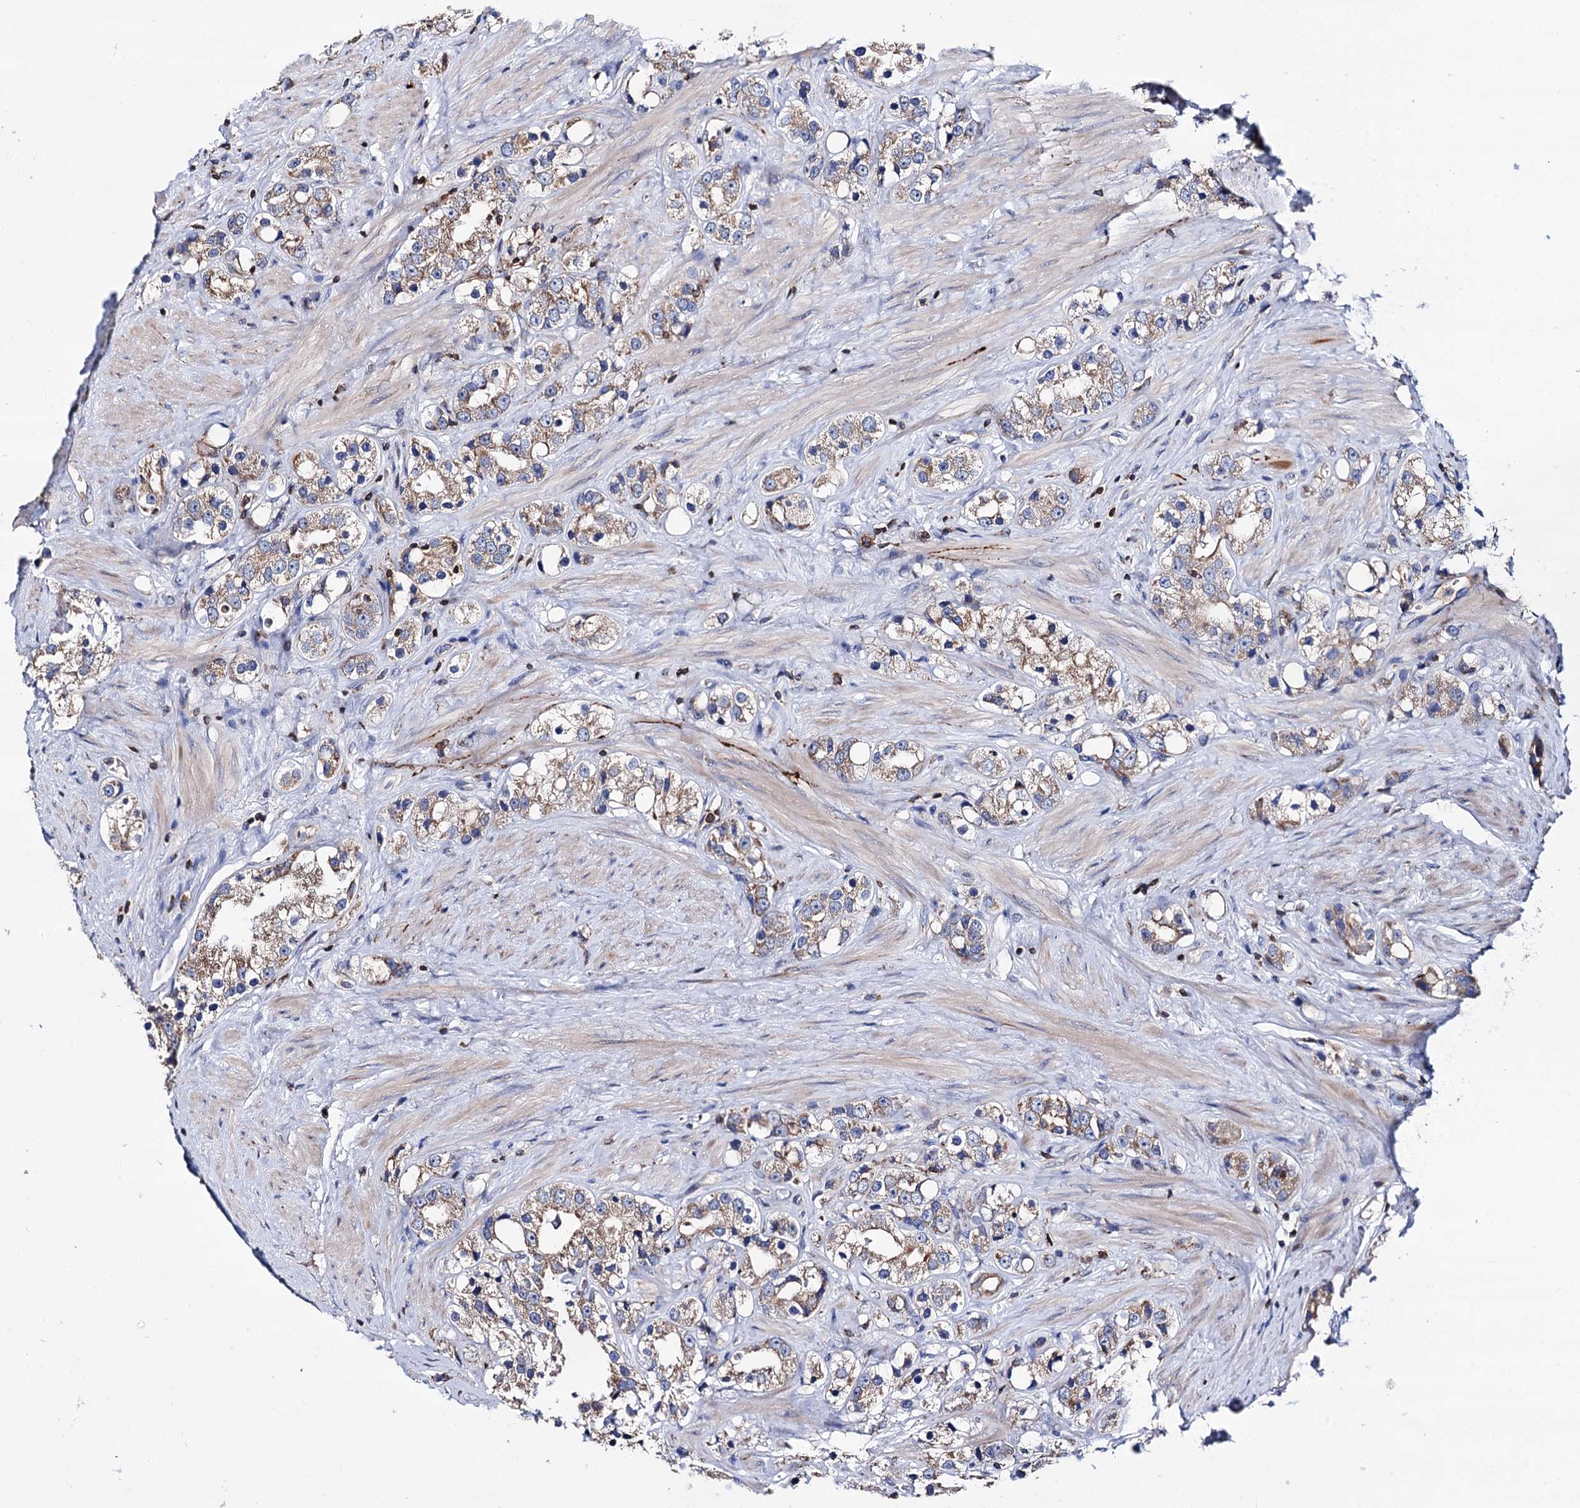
{"staining": {"intensity": "moderate", "quantity": ">75%", "location": "cytoplasmic/membranous"}, "tissue": "prostate cancer", "cell_type": "Tumor cells", "image_type": "cancer", "snomed": [{"axis": "morphology", "description": "Adenocarcinoma, NOS"}, {"axis": "topography", "description": "Prostate"}], "caption": "Prostate cancer (adenocarcinoma) stained with immunohistochemistry (IHC) shows moderate cytoplasmic/membranous positivity in approximately >75% of tumor cells. The staining was performed using DAB, with brown indicating positive protein expression. Nuclei are stained blue with hematoxylin.", "gene": "UBASH3B", "patient": {"sex": "male", "age": 79}}